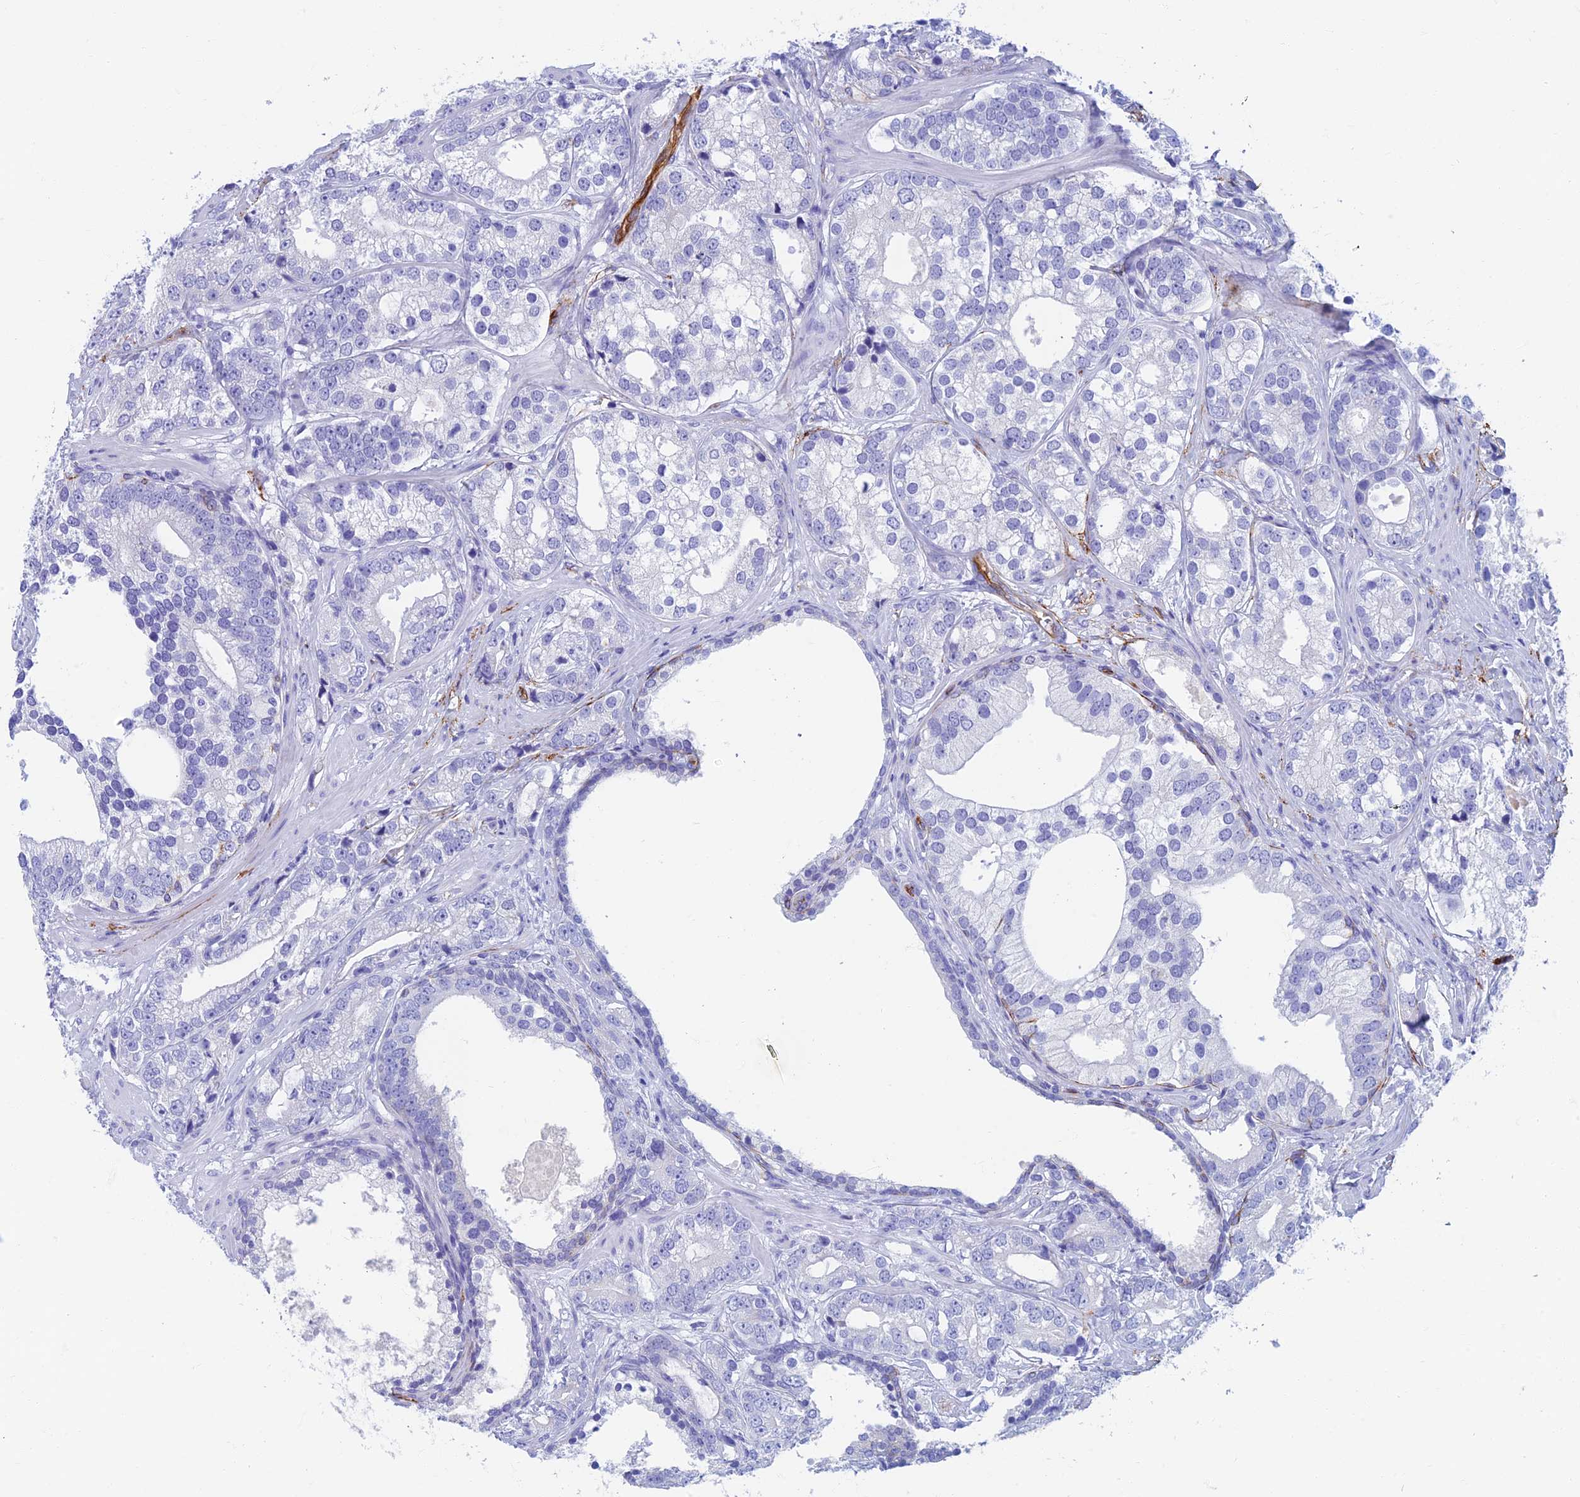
{"staining": {"intensity": "negative", "quantity": "none", "location": "none"}, "tissue": "prostate cancer", "cell_type": "Tumor cells", "image_type": "cancer", "snomed": [{"axis": "morphology", "description": "Adenocarcinoma, High grade"}, {"axis": "topography", "description": "Prostate"}], "caption": "A high-resolution image shows IHC staining of prostate cancer, which demonstrates no significant positivity in tumor cells.", "gene": "ETFRF1", "patient": {"sex": "male", "age": 75}}